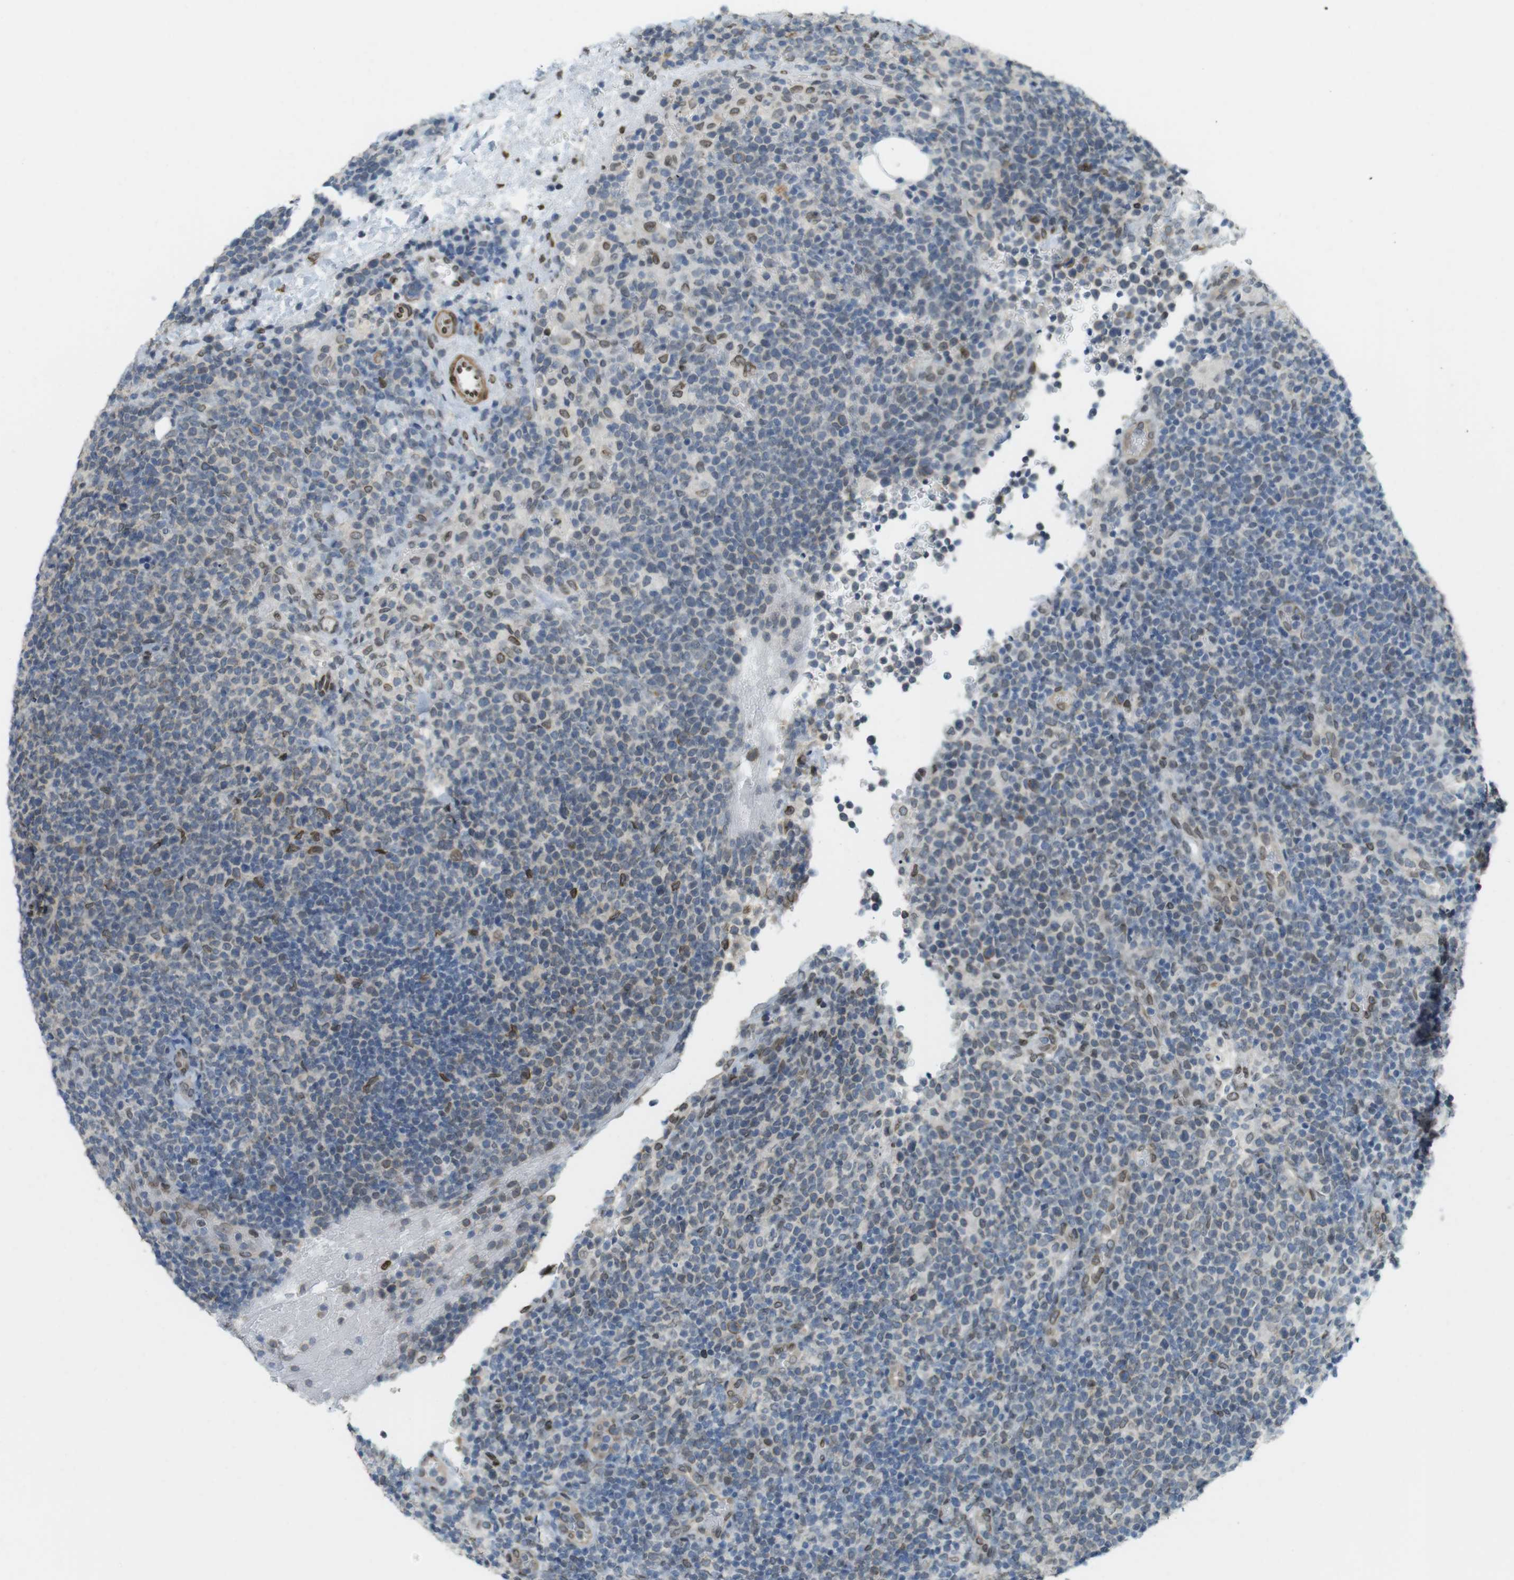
{"staining": {"intensity": "moderate", "quantity": "<25%", "location": "cytoplasmic/membranous,nuclear"}, "tissue": "lymphoma", "cell_type": "Tumor cells", "image_type": "cancer", "snomed": [{"axis": "morphology", "description": "Malignant lymphoma, non-Hodgkin's type, High grade"}, {"axis": "topography", "description": "Lymph node"}], "caption": "There is low levels of moderate cytoplasmic/membranous and nuclear expression in tumor cells of lymphoma, as demonstrated by immunohistochemical staining (brown color).", "gene": "ARL6IP6", "patient": {"sex": "male", "age": 61}}